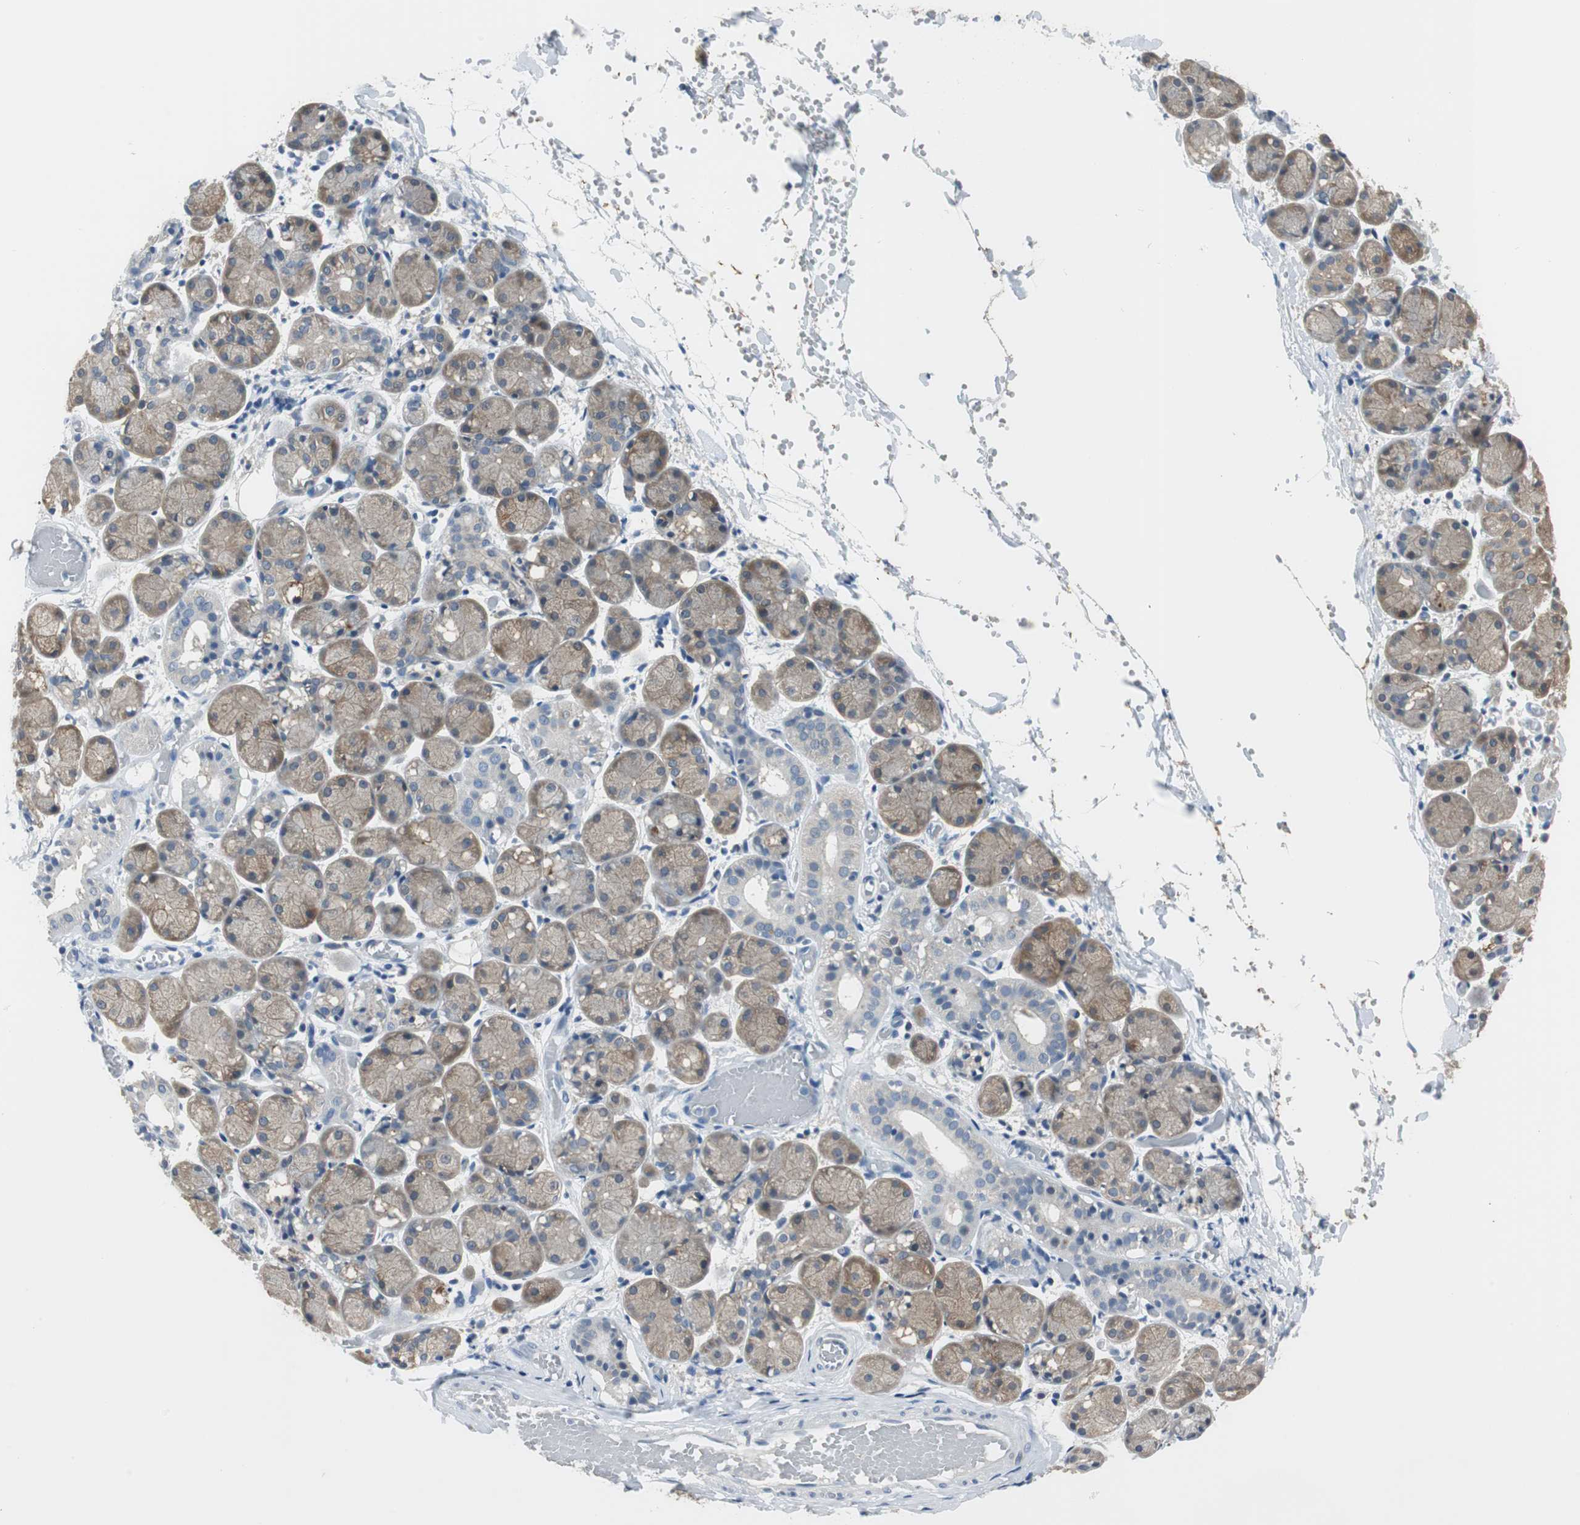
{"staining": {"intensity": "weak", "quantity": "25%-75%", "location": "cytoplasmic/membranous"}, "tissue": "salivary gland", "cell_type": "Glandular cells", "image_type": "normal", "snomed": [{"axis": "morphology", "description": "Normal tissue, NOS"}, {"axis": "topography", "description": "Salivary gland"}], "caption": "Salivary gland stained with immunohistochemistry (IHC) demonstrates weak cytoplasmic/membranous positivity in about 25%-75% of glandular cells. (DAB (3,3'-diaminobenzidine) IHC, brown staining for protein, blue staining for nuclei).", "gene": "MSTO1", "patient": {"sex": "female", "age": 24}}